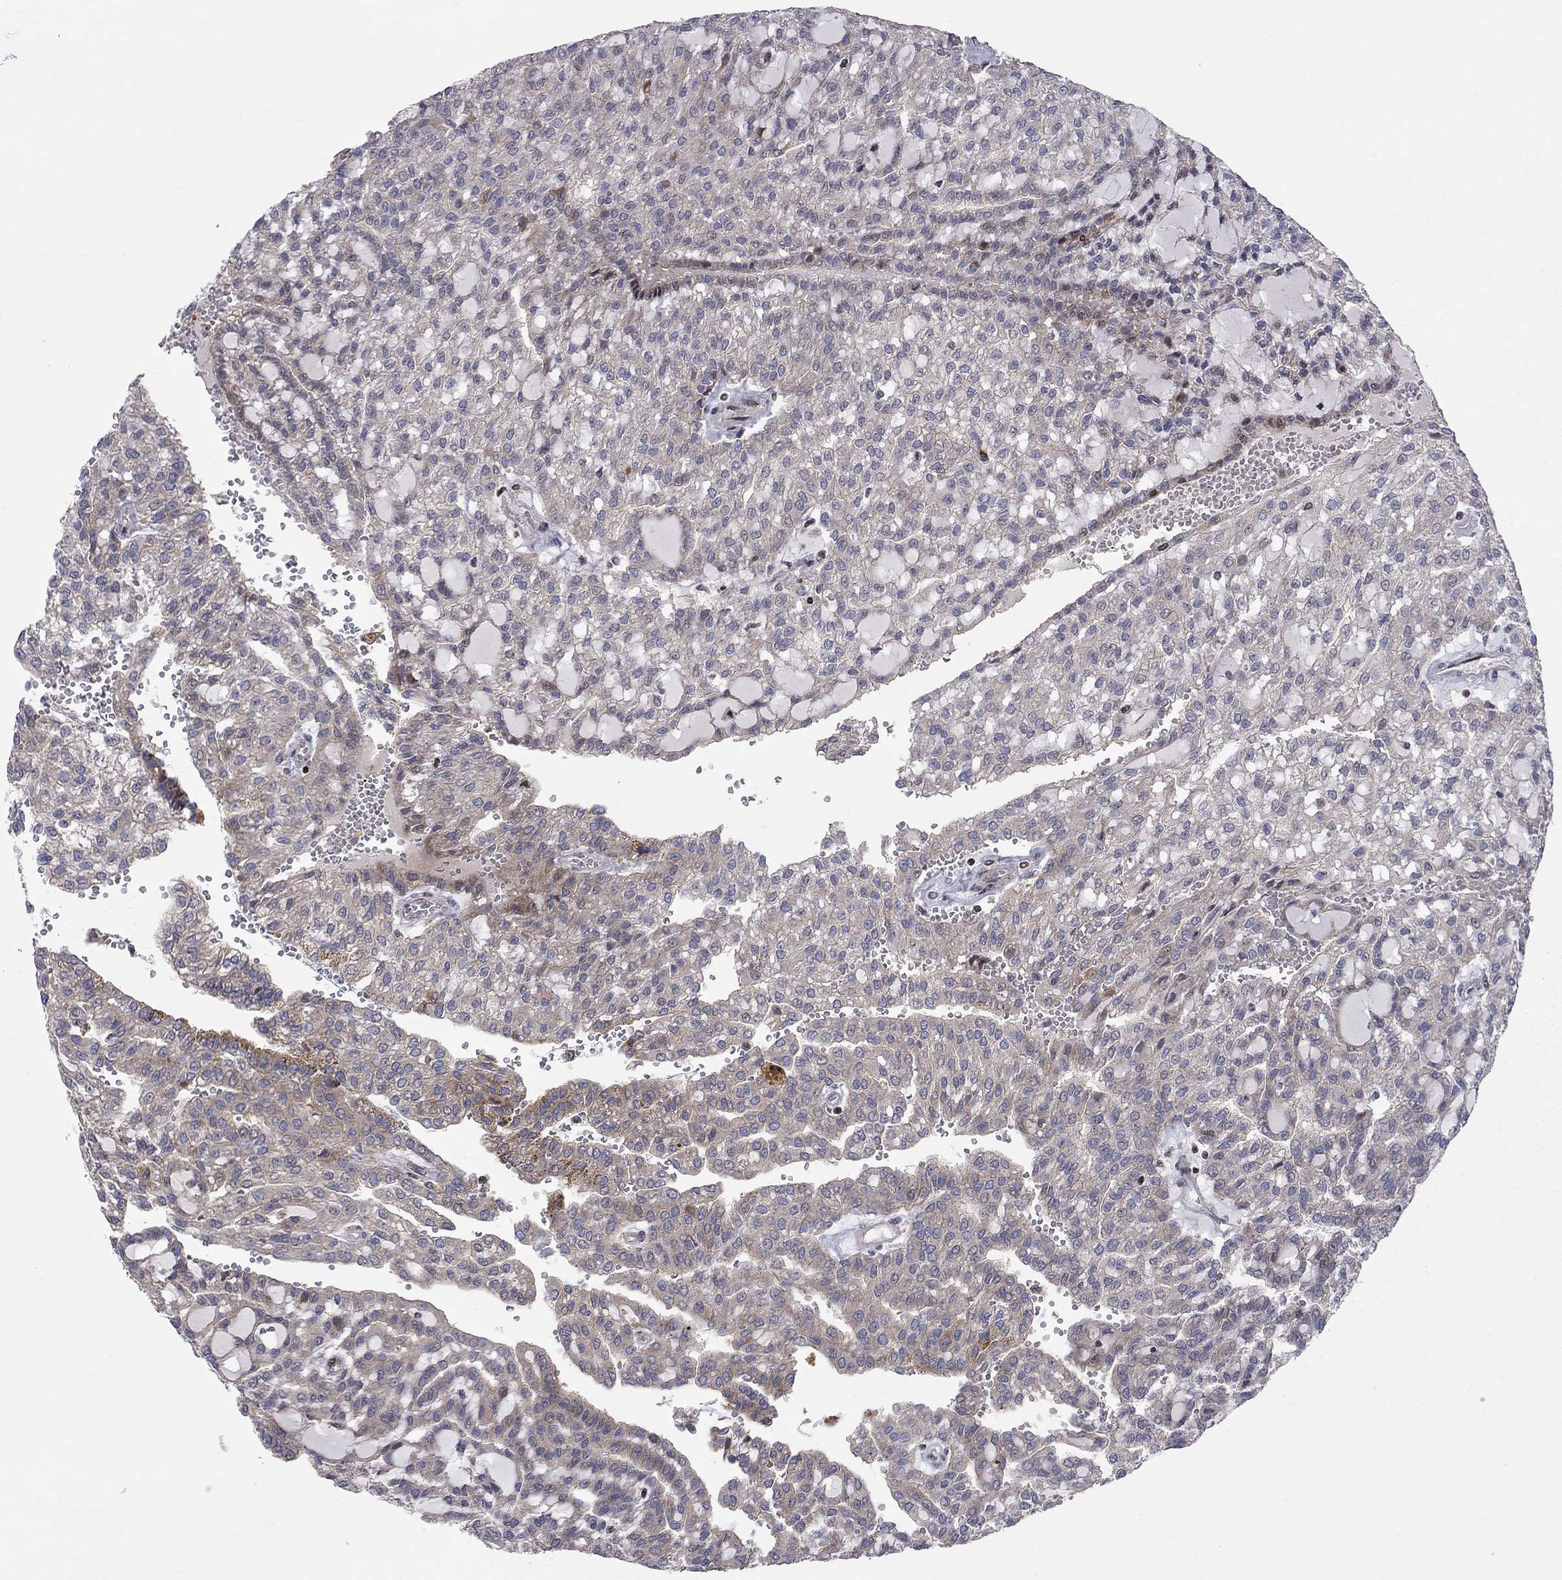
{"staining": {"intensity": "strong", "quantity": "<25%", "location": "cytoplasmic/membranous"}, "tissue": "renal cancer", "cell_type": "Tumor cells", "image_type": "cancer", "snomed": [{"axis": "morphology", "description": "Adenocarcinoma, NOS"}, {"axis": "topography", "description": "Kidney"}], "caption": "Brown immunohistochemical staining in human renal adenocarcinoma shows strong cytoplasmic/membranous expression in about <25% of tumor cells. The protein of interest is shown in brown color, while the nuclei are stained blue.", "gene": "ERN2", "patient": {"sex": "male", "age": 63}}